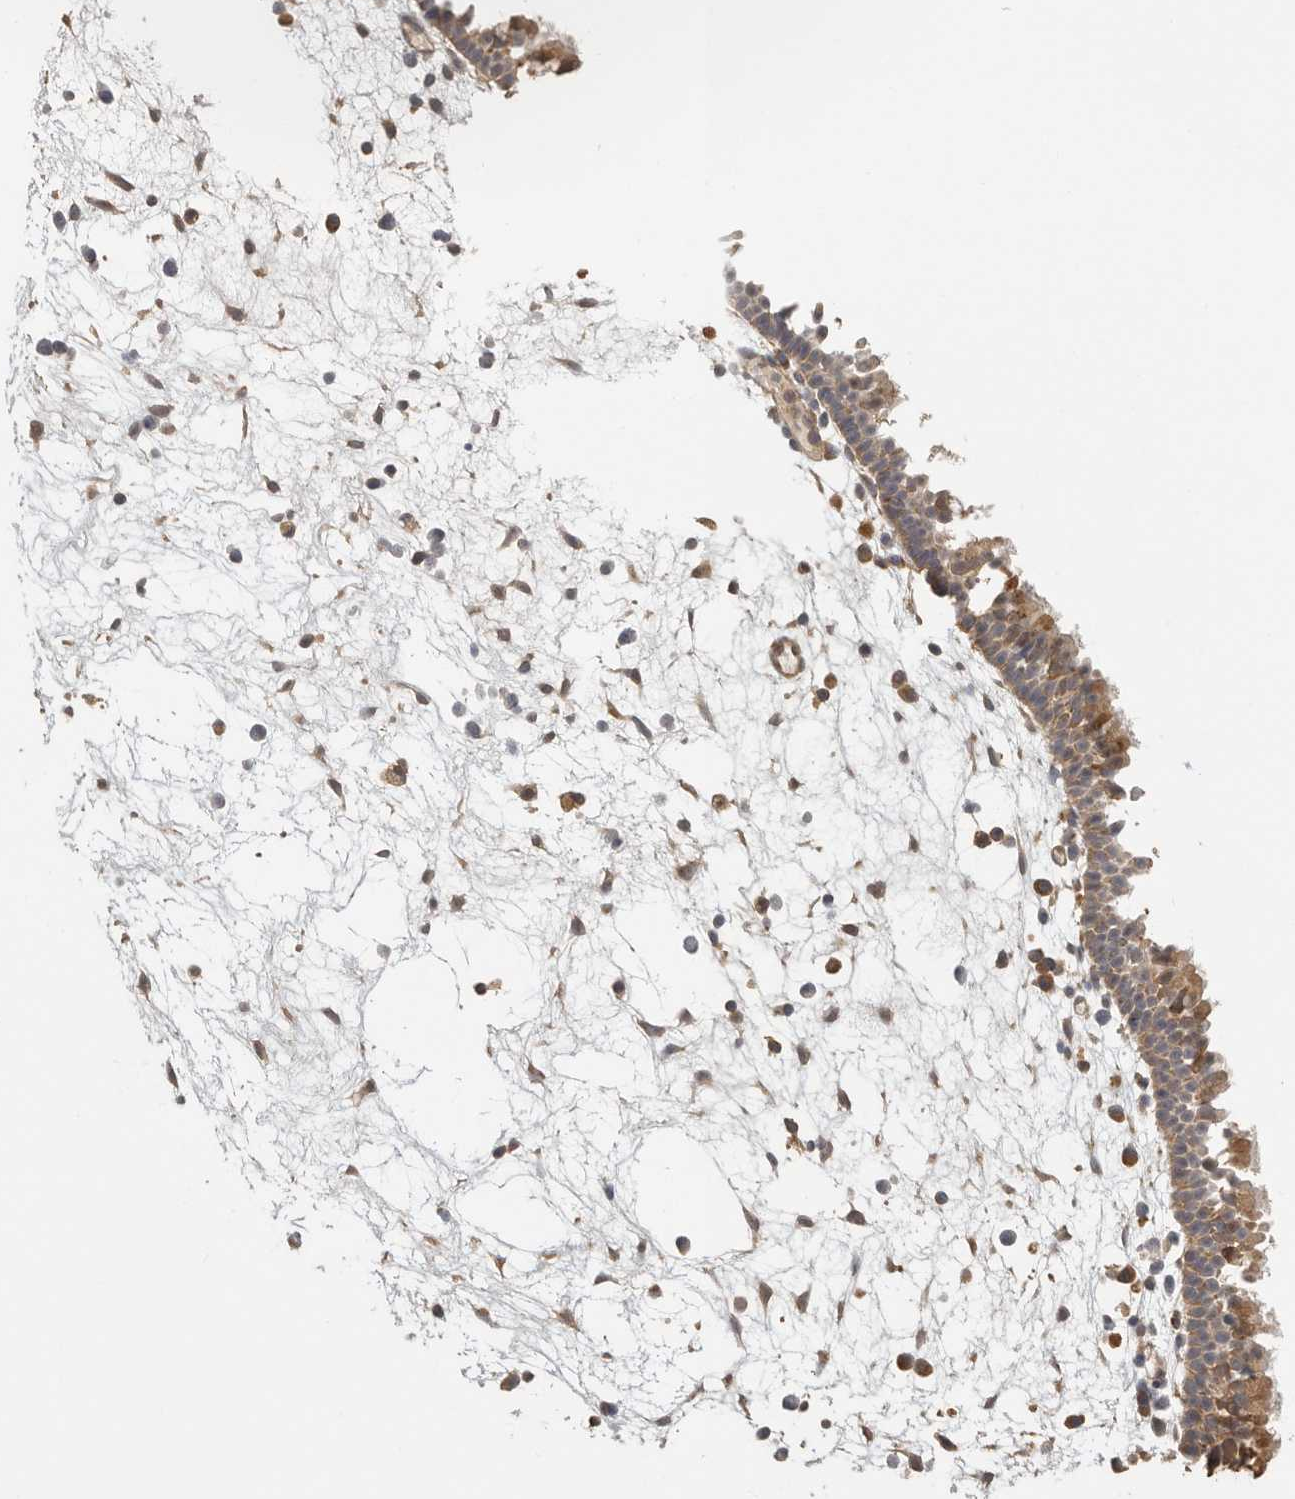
{"staining": {"intensity": "moderate", "quantity": "25%-75%", "location": "cytoplasmic/membranous"}, "tissue": "nasopharynx", "cell_type": "Respiratory epithelial cells", "image_type": "normal", "snomed": [{"axis": "morphology", "description": "Normal tissue, NOS"}, {"axis": "morphology", "description": "Inflammation, NOS"}, {"axis": "morphology", "description": "Malignant melanoma, Metastatic site"}, {"axis": "topography", "description": "Nasopharynx"}], "caption": "The histopathology image demonstrates immunohistochemical staining of normal nasopharynx. There is moderate cytoplasmic/membranous positivity is appreciated in about 25%-75% of respiratory epithelial cells.", "gene": "CCT8", "patient": {"sex": "male", "age": 70}}